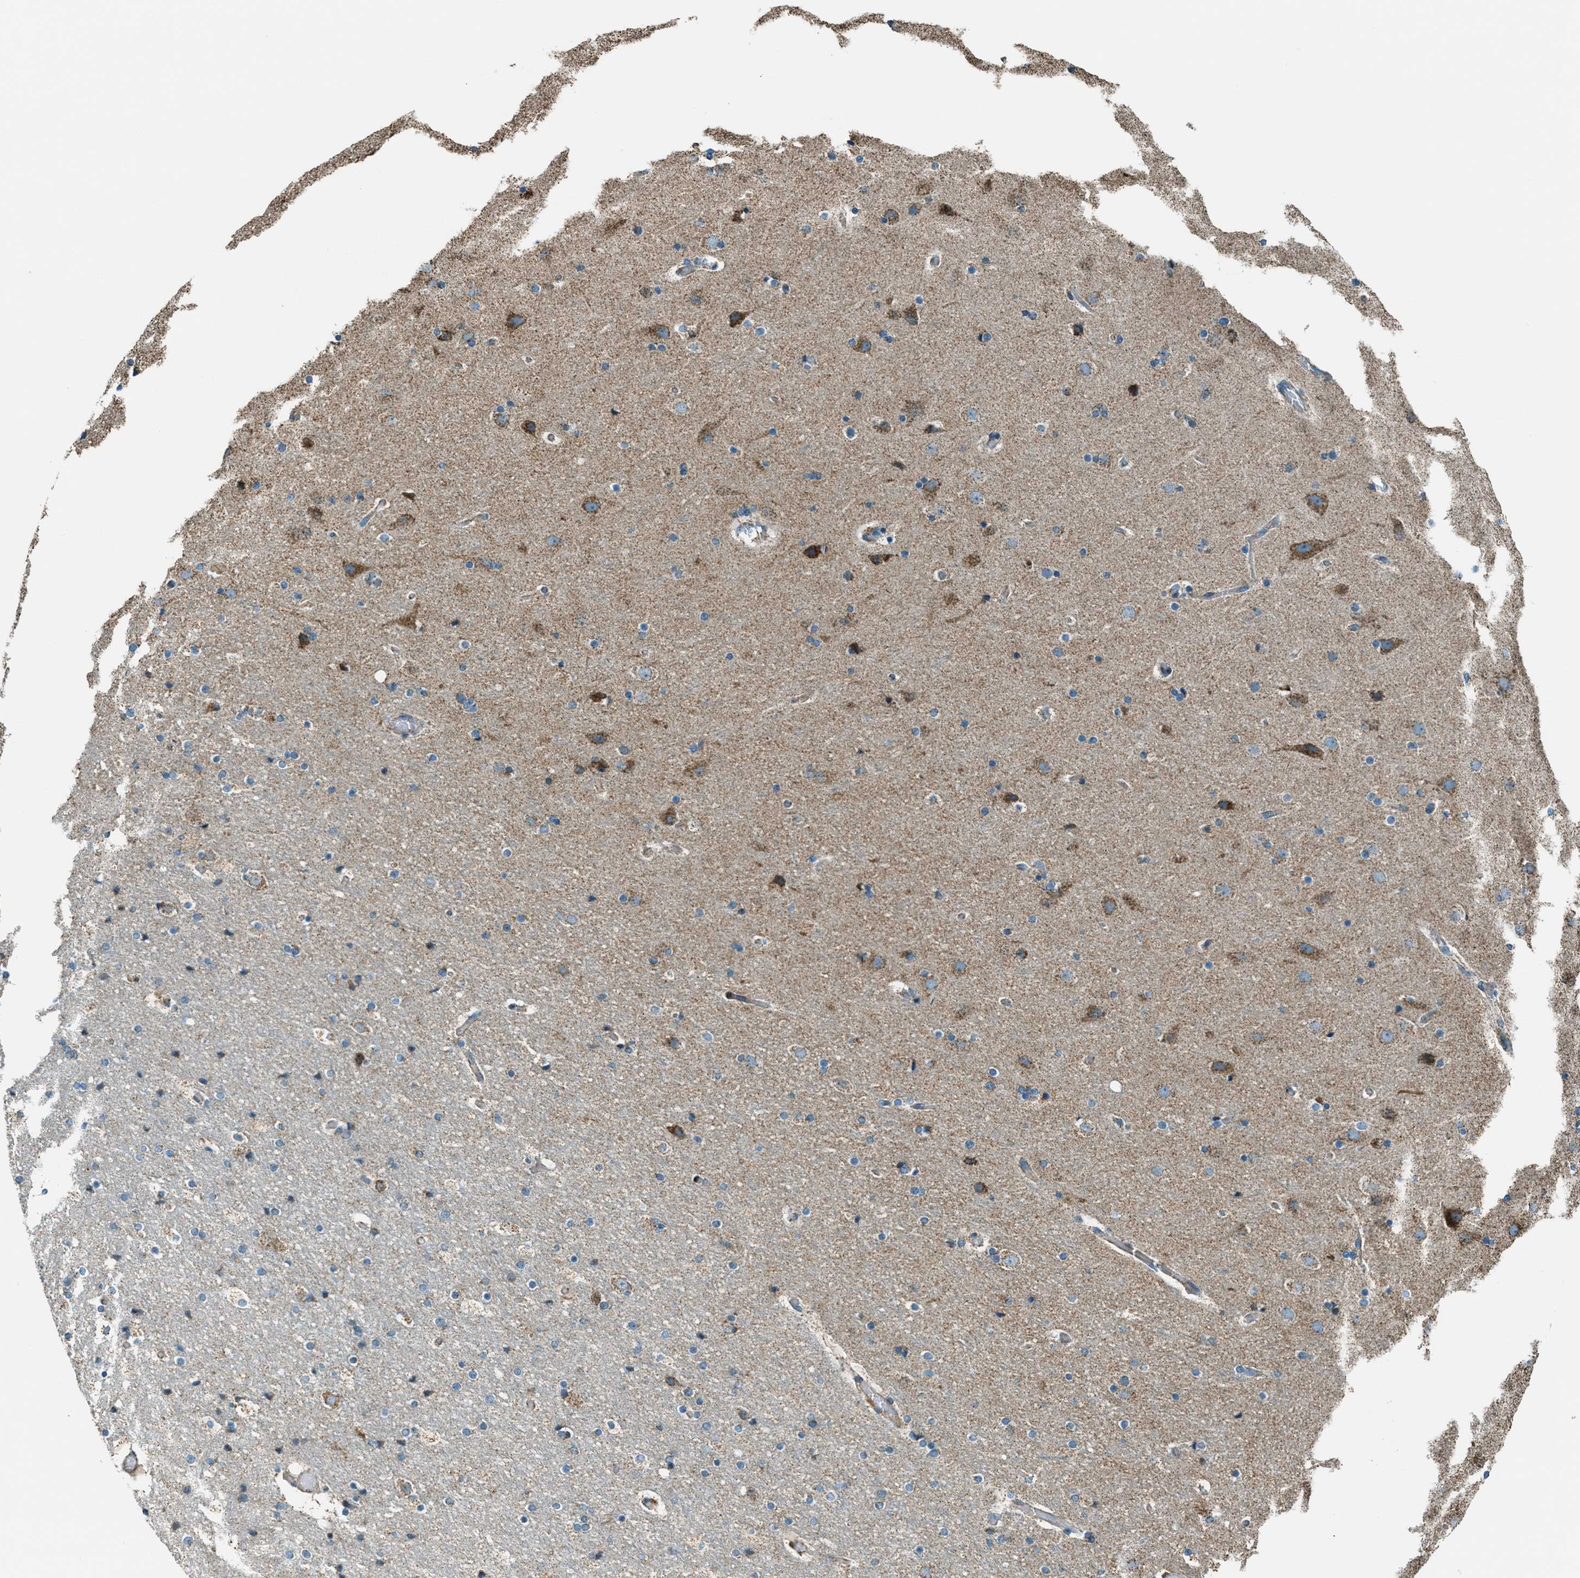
{"staining": {"intensity": "weak", "quantity": ">75%", "location": "cytoplasmic/membranous"}, "tissue": "cerebral cortex", "cell_type": "Endothelial cells", "image_type": "normal", "snomed": [{"axis": "morphology", "description": "Normal tissue, NOS"}, {"axis": "topography", "description": "Cerebral cortex"}], "caption": "Protein staining of unremarkable cerebral cortex exhibits weak cytoplasmic/membranous staining in about >75% of endothelial cells.", "gene": "CHST15", "patient": {"sex": "male", "age": 57}}